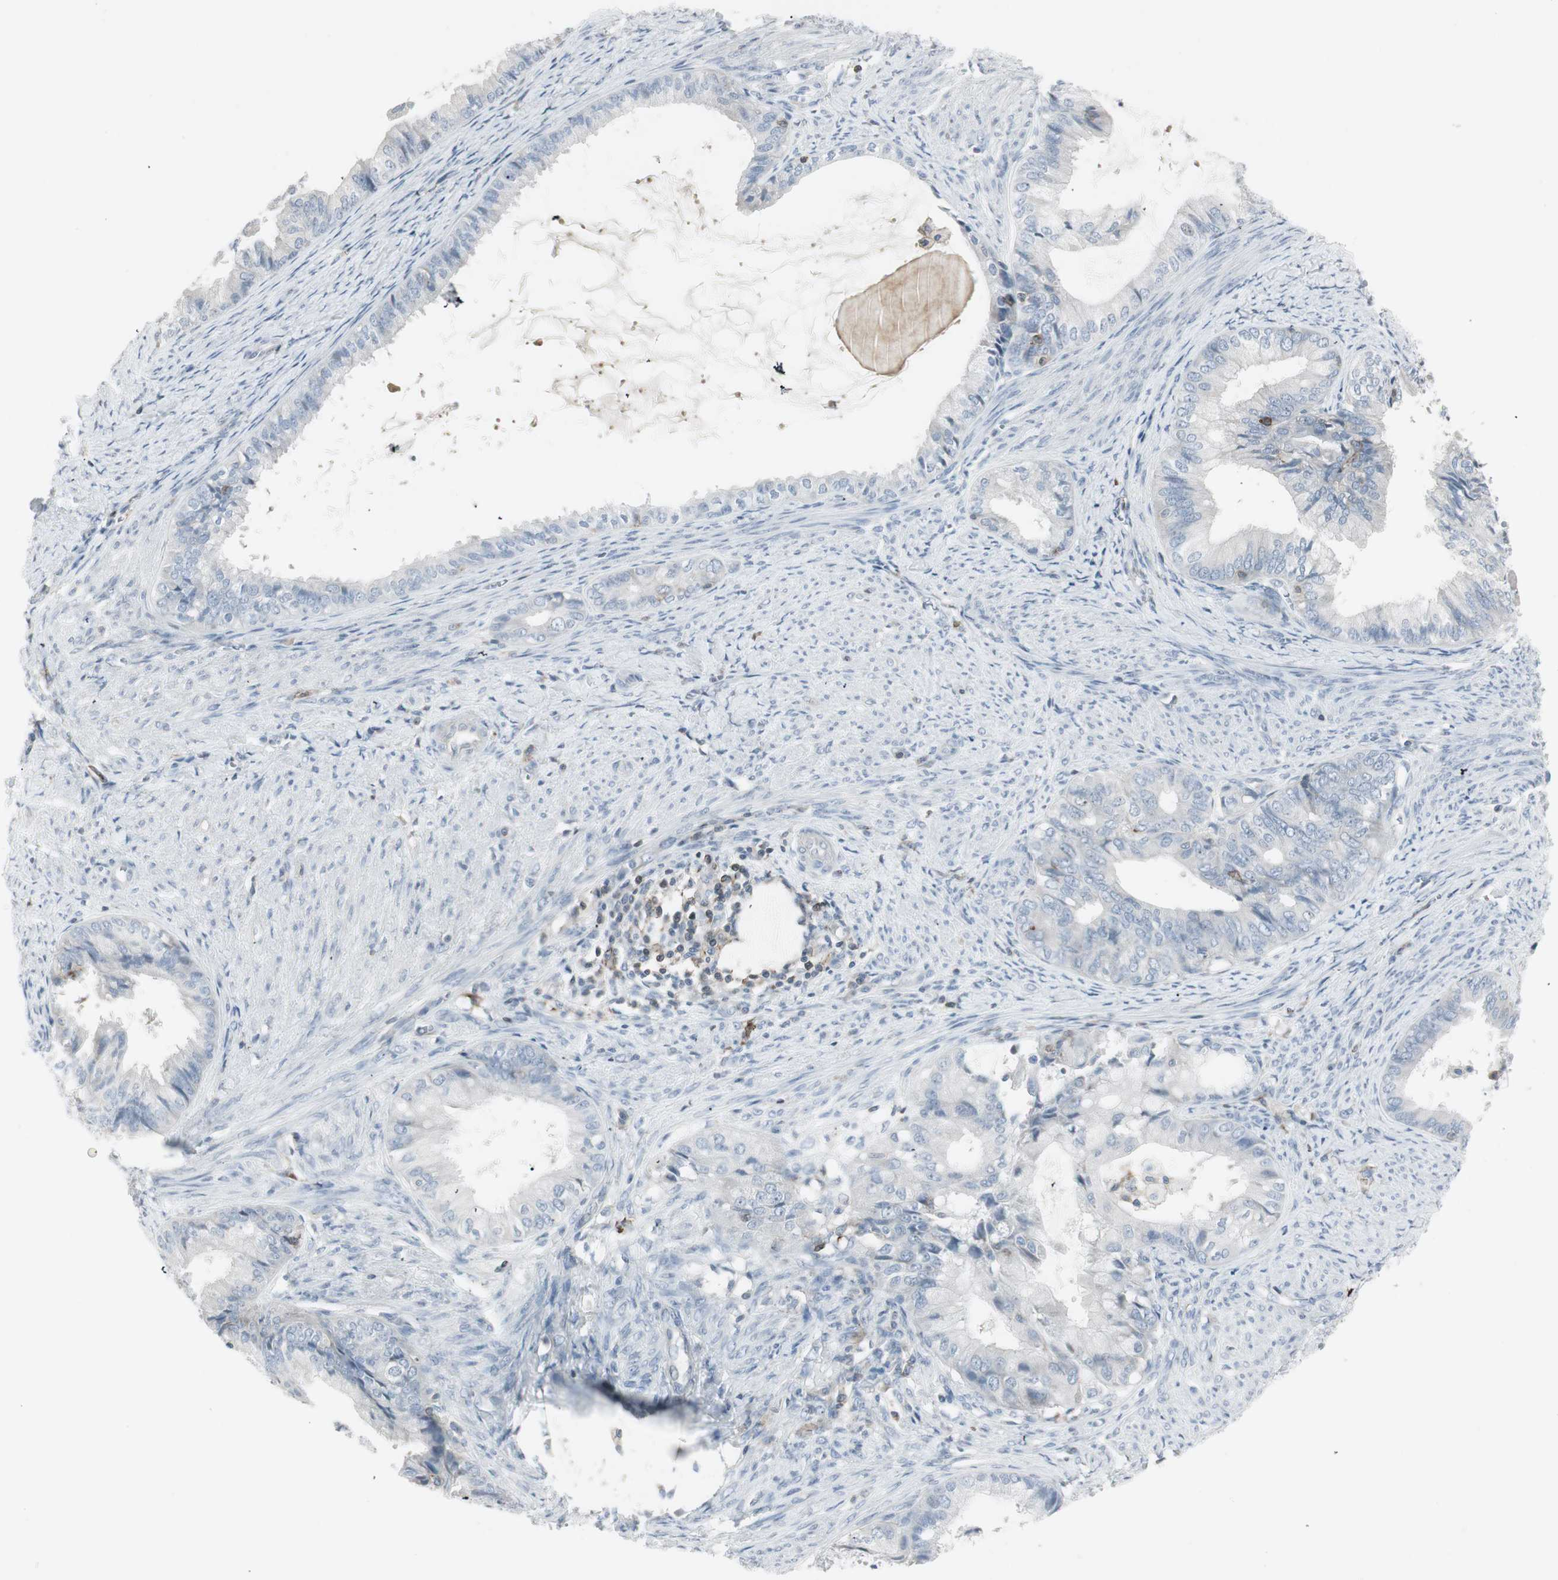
{"staining": {"intensity": "negative", "quantity": "none", "location": "none"}, "tissue": "endometrial cancer", "cell_type": "Tumor cells", "image_type": "cancer", "snomed": [{"axis": "morphology", "description": "Adenocarcinoma, NOS"}, {"axis": "topography", "description": "Endometrium"}], "caption": "High magnification brightfield microscopy of endometrial cancer (adenocarcinoma) stained with DAB (3,3'-diaminobenzidine) (brown) and counterstained with hematoxylin (blue): tumor cells show no significant expression. (DAB immunohistochemistry, high magnification).", "gene": "MAP4K4", "patient": {"sex": "female", "age": 86}}